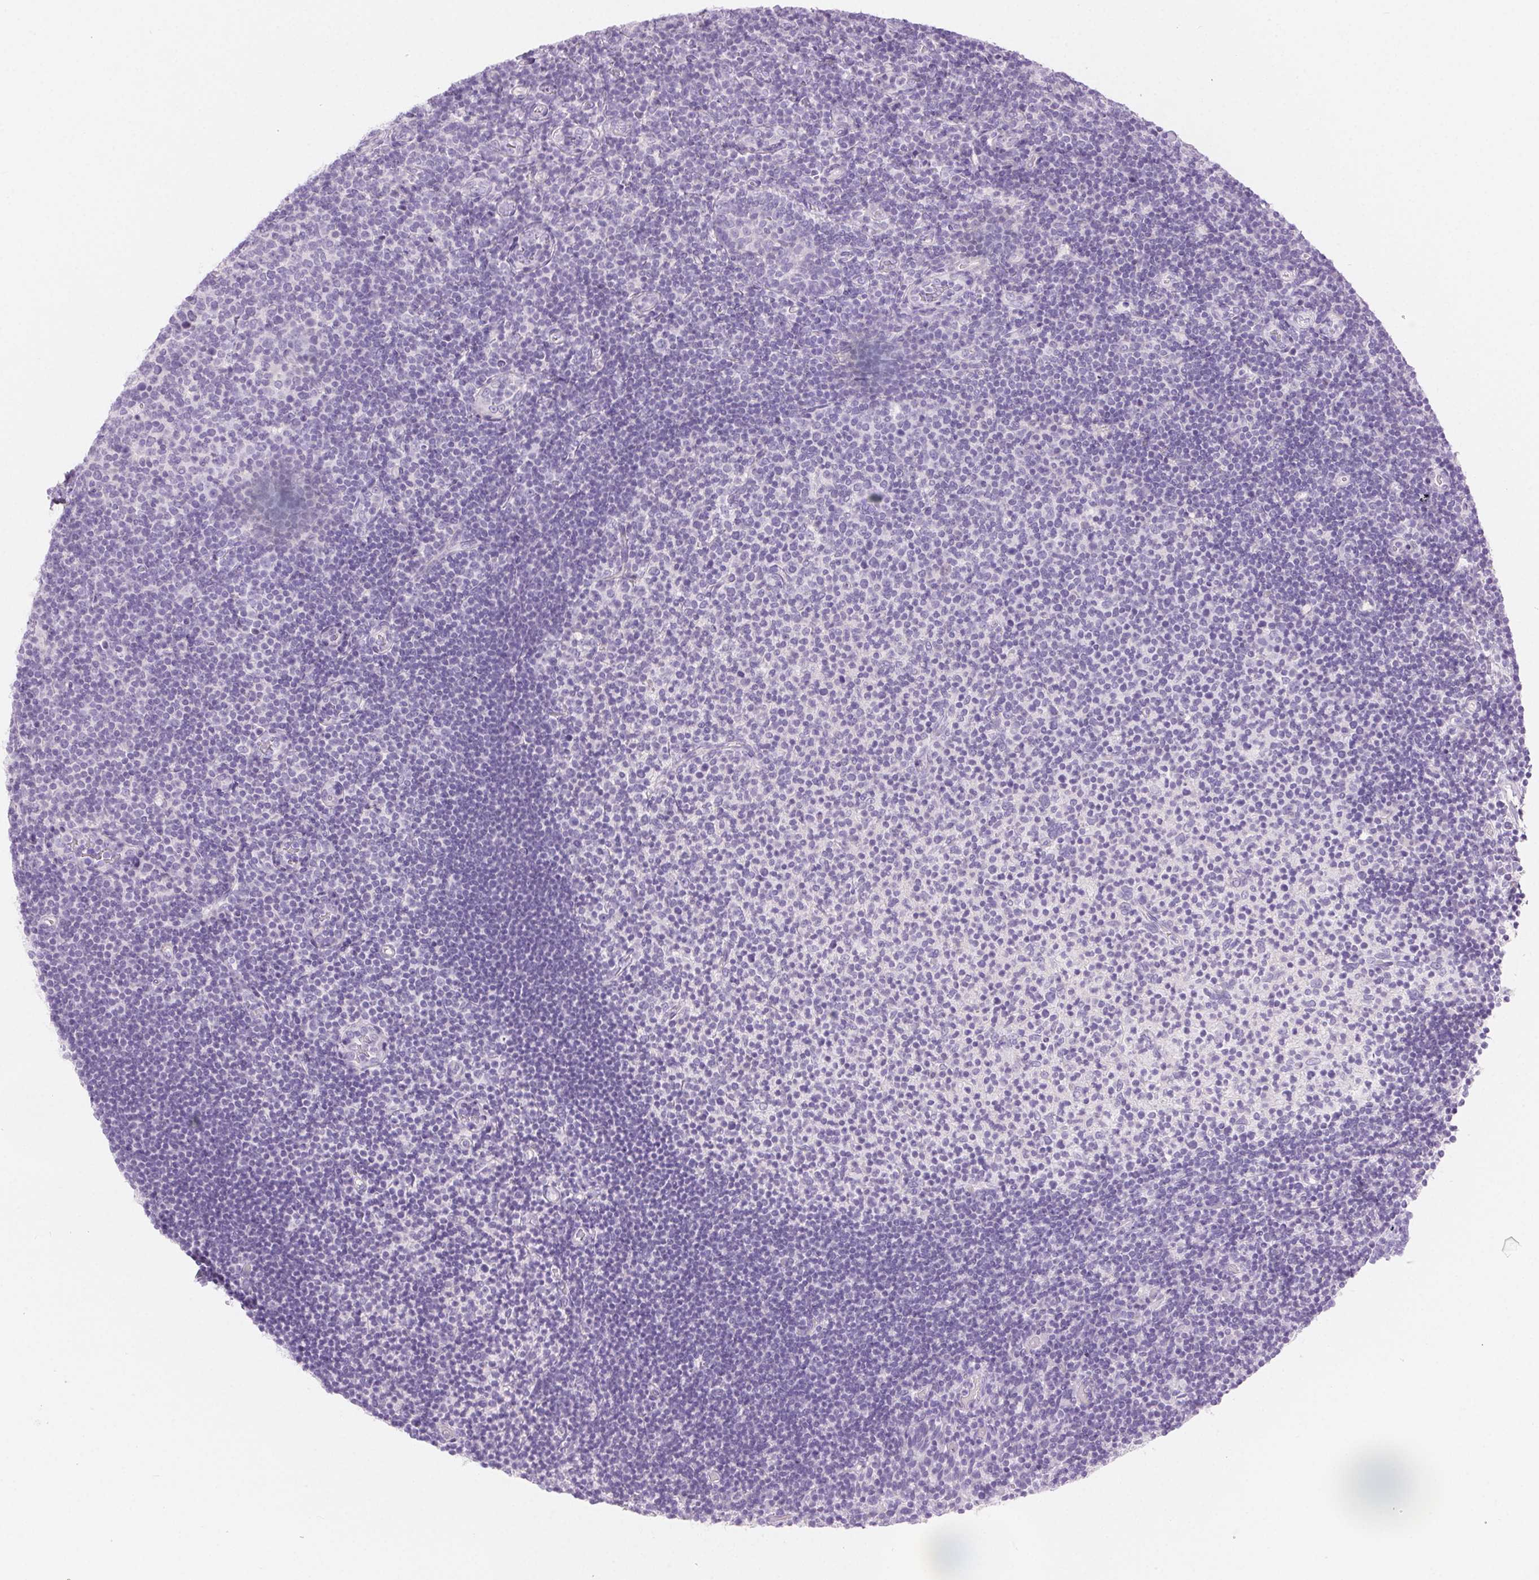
{"staining": {"intensity": "negative", "quantity": "none", "location": "none"}, "tissue": "tonsil", "cell_type": "Germinal center cells", "image_type": "normal", "snomed": [{"axis": "morphology", "description": "Normal tissue, NOS"}, {"axis": "topography", "description": "Tonsil"}], "caption": "DAB immunohistochemical staining of benign human tonsil displays no significant expression in germinal center cells.", "gene": "CLDN16", "patient": {"sex": "female", "age": 10}}